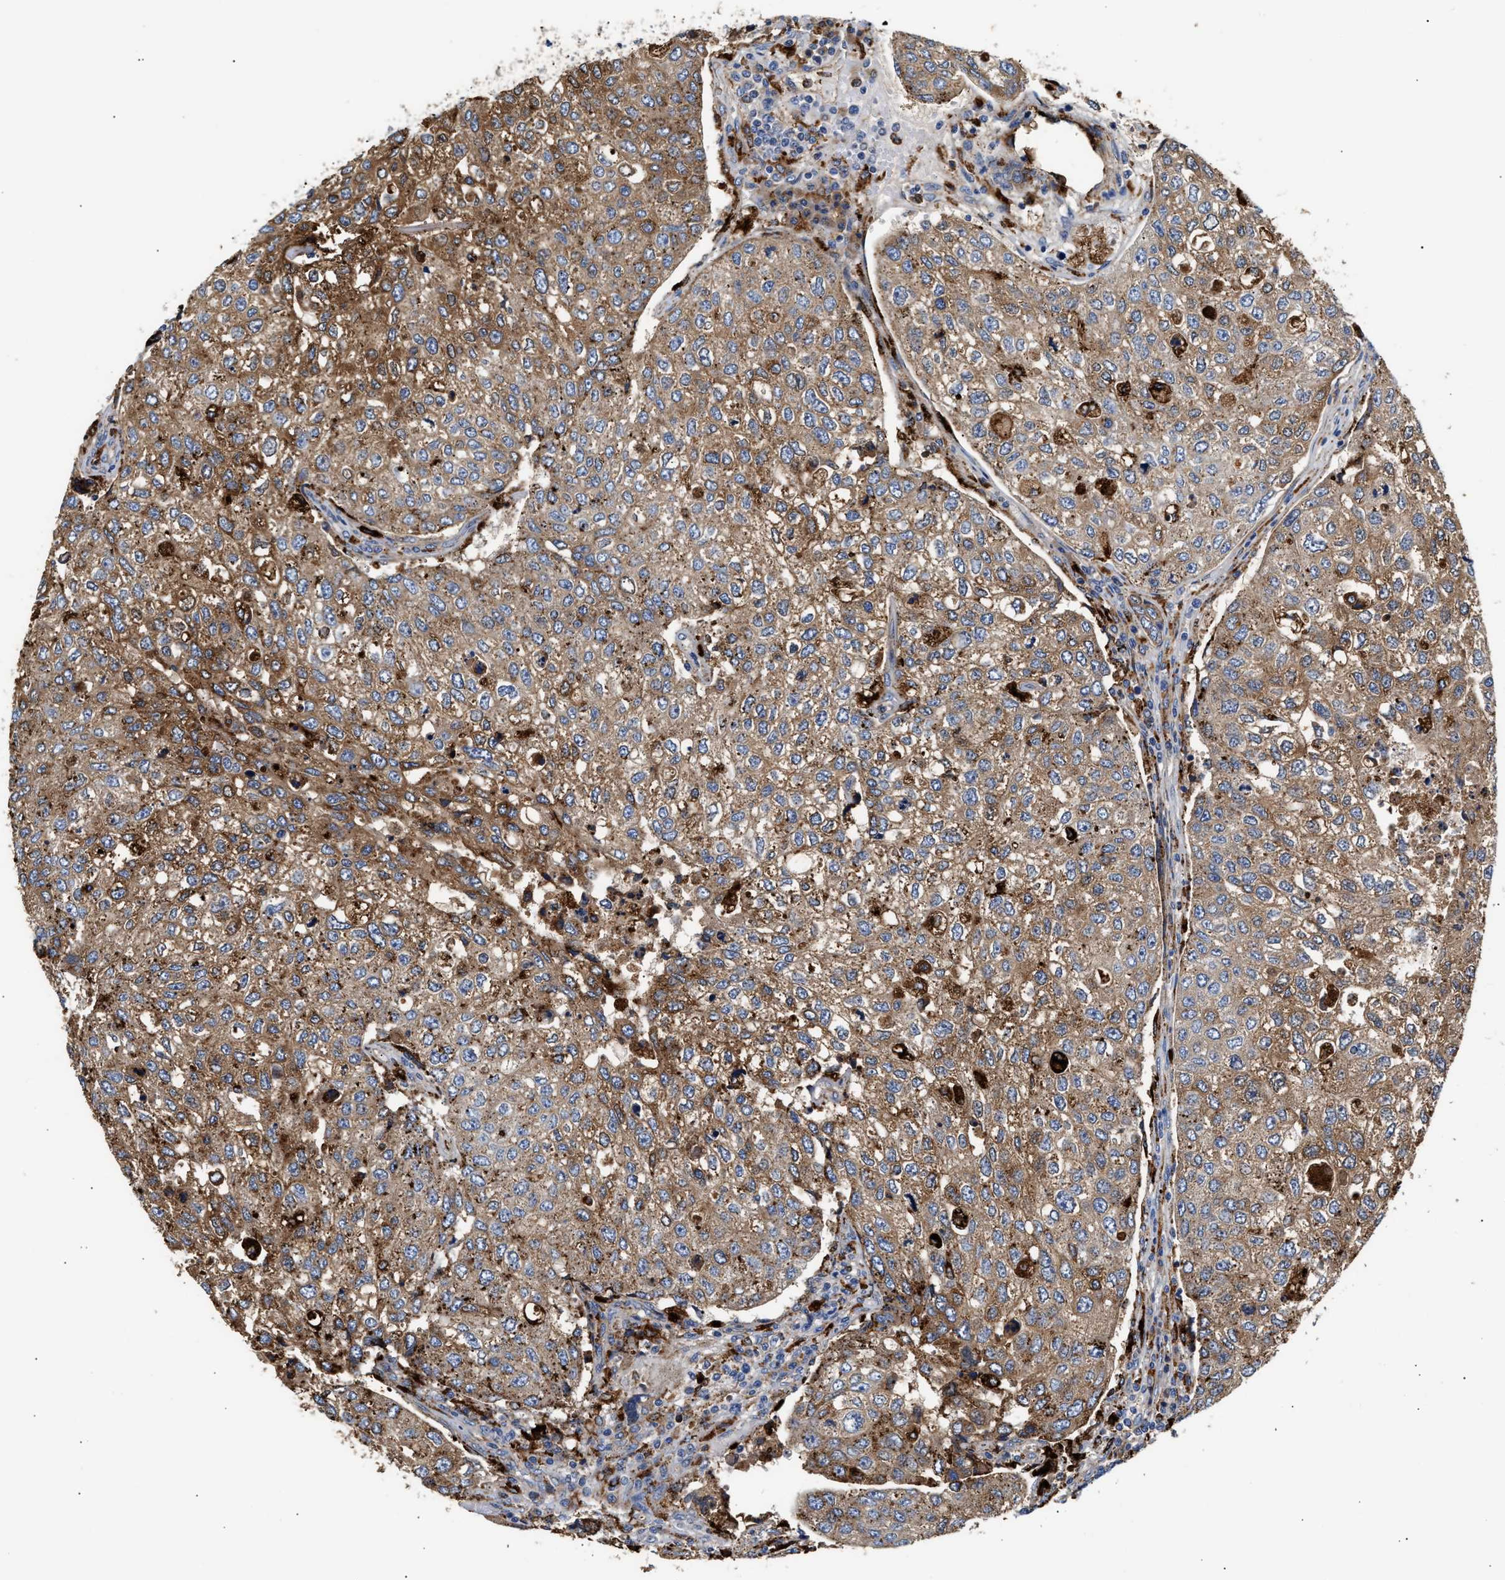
{"staining": {"intensity": "strong", "quantity": ">75%", "location": "cytoplasmic/membranous"}, "tissue": "urothelial cancer", "cell_type": "Tumor cells", "image_type": "cancer", "snomed": [{"axis": "morphology", "description": "Urothelial carcinoma, High grade"}, {"axis": "topography", "description": "Lymph node"}, {"axis": "topography", "description": "Urinary bladder"}], "caption": "Urothelial cancer was stained to show a protein in brown. There is high levels of strong cytoplasmic/membranous expression in about >75% of tumor cells. (IHC, brightfield microscopy, high magnification).", "gene": "CCDC146", "patient": {"sex": "male", "age": 51}}